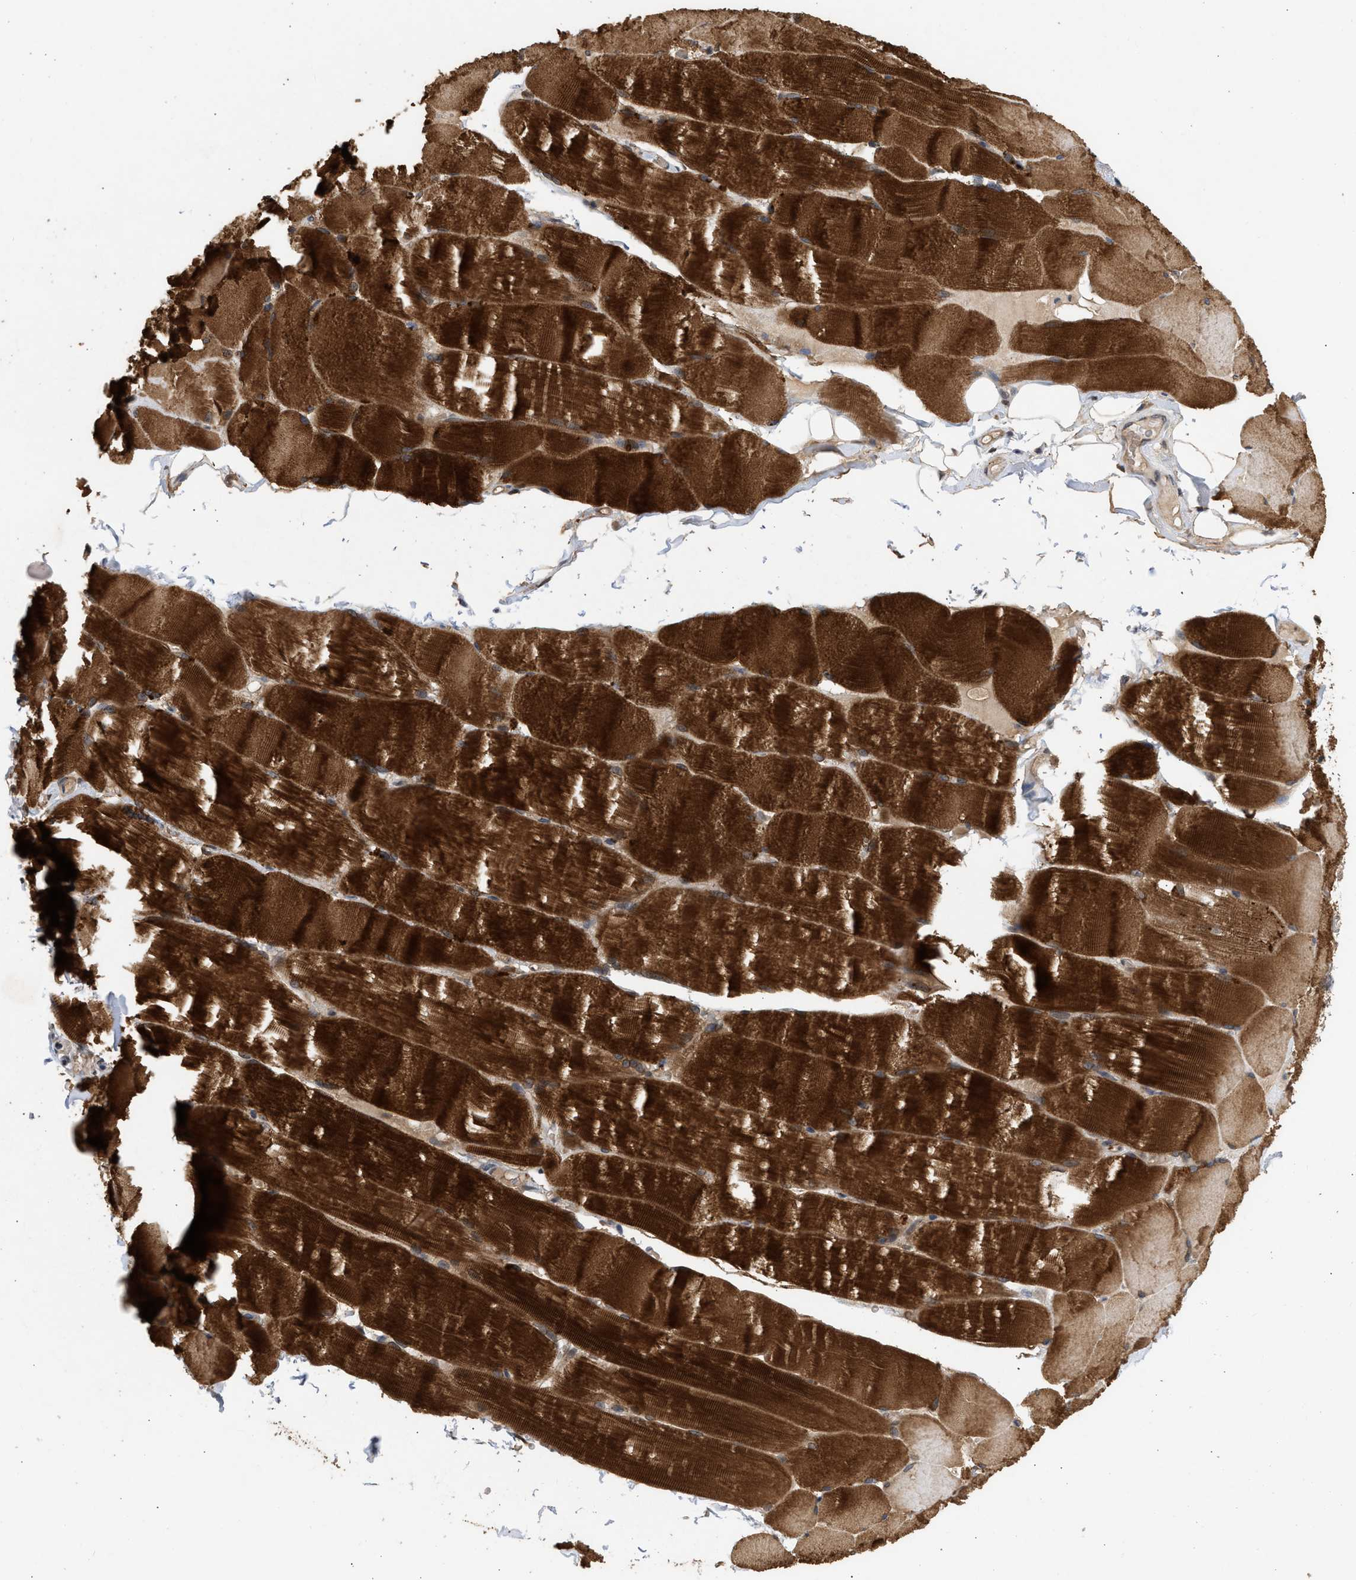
{"staining": {"intensity": "strong", "quantity": "25%-75%", "location": "cytoplasmic/membranous"}, "tissue": "skeletal muscle", "cell_type": "Myocytes", "image_type": "normal", "snomed": [{"axis": "morphology", "description": "Normal tissue, NOS"}, {"axis": "topography", "description": "Skin"}, {"axis": "topography", "description": "Skeletal muscle"}], "caption": "This histopathology image displays IHC staining of normal human skeletal muscle, with high strong cytoplasmic/membranous staining in about 25%-75% of myocytes.", "gene": "FITM1", "patient": {"sex": "male", "age": 83}}